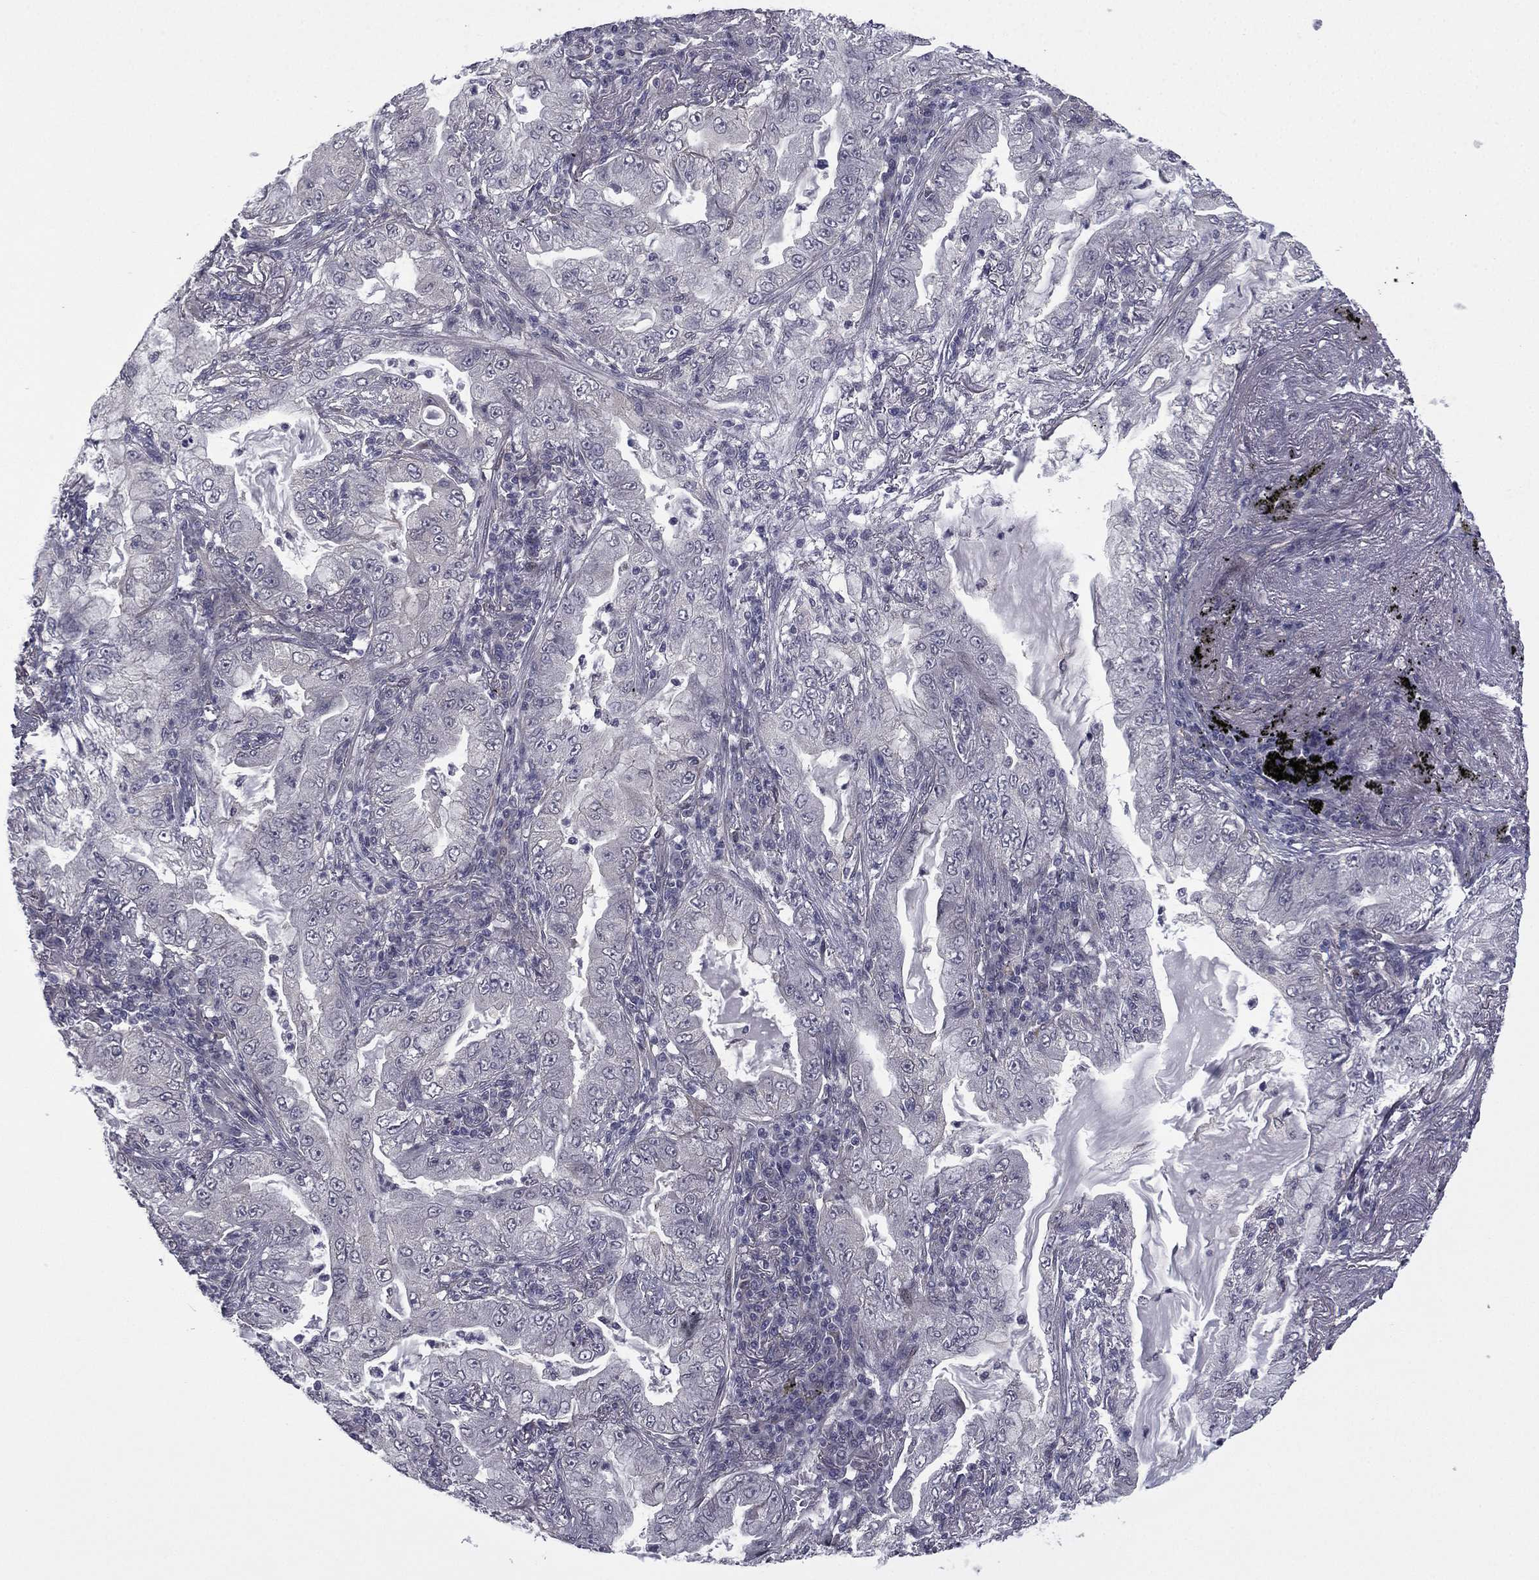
{"staining": {"intensity": "negative", "quantity": "none", "location": "none"}, "tissue": "lung cancer", "cell_type": "Tumor cells", "image_type": "cancer", "snomed": [{"axis": "morphology", "description": "Adenocarcinoma, NOS"}, {"axis": "topography", "description": "Lung"}], "caption": "Immunohistochemistry of lung cancer (adenocarcinoma) reveals no positivity in tumor cells. Nuclei are stained in blue.", "gene": "ACTRT2", "patient": {"sex": "female", "age": 73}}